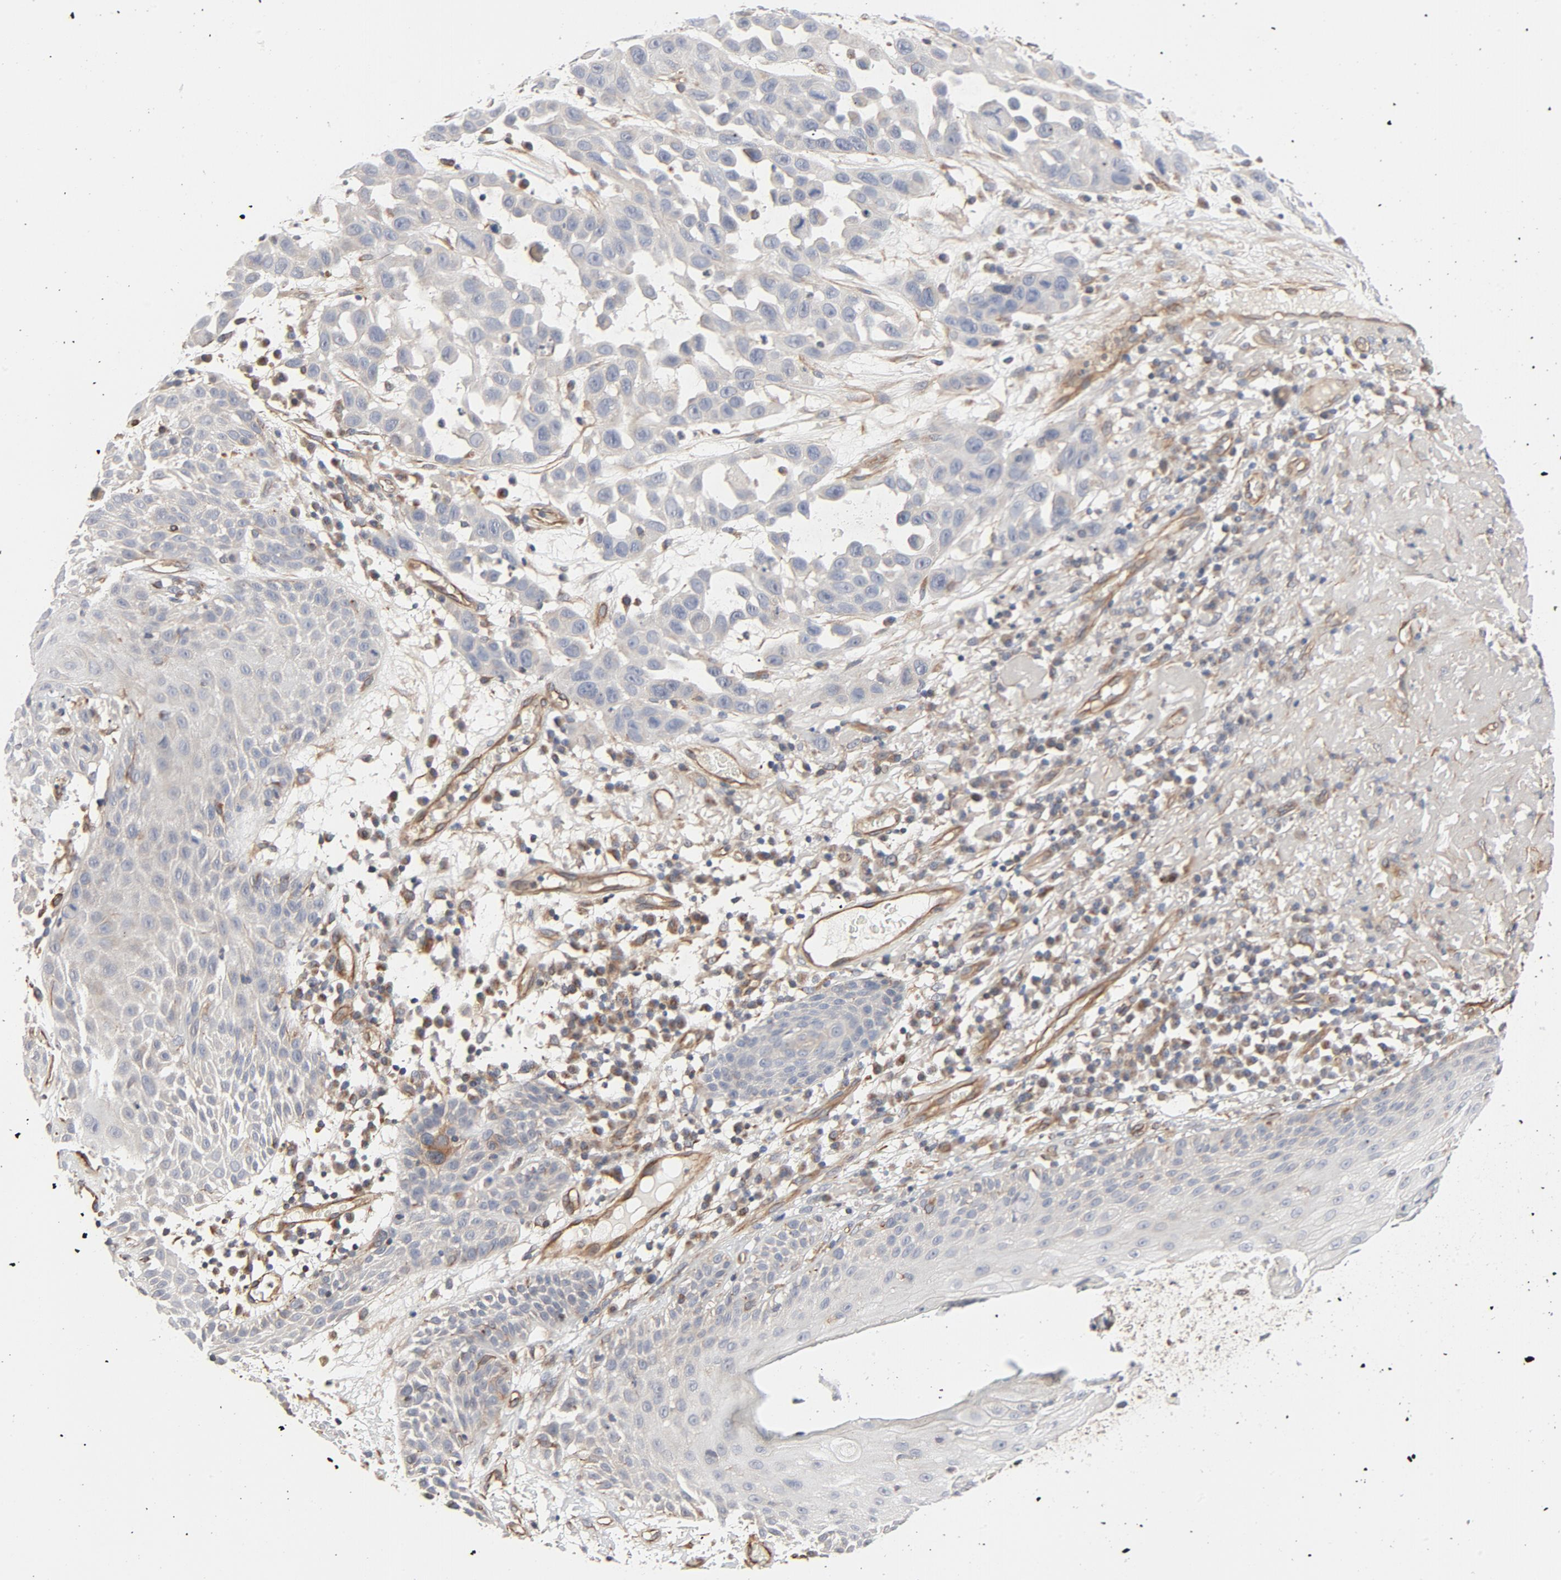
{"staining": {"intensity": "negative", "quantity": "none", "location": "none"}, "tissue": "skin cancer", "cell_type": "Tumor cells", "image_type": "cancer", "snomed": [{"axis": "morphology", "description": "Squamous cell carcinoma, NOS"}, {"axis": "topography", "description": "Skin"}], "caption": "DAB immunohistochemical staining of skin cancer displays no significant staining in tumor cells.", "gene": "TRIOBP", "patient": {"sex": "male", "age": 81}}